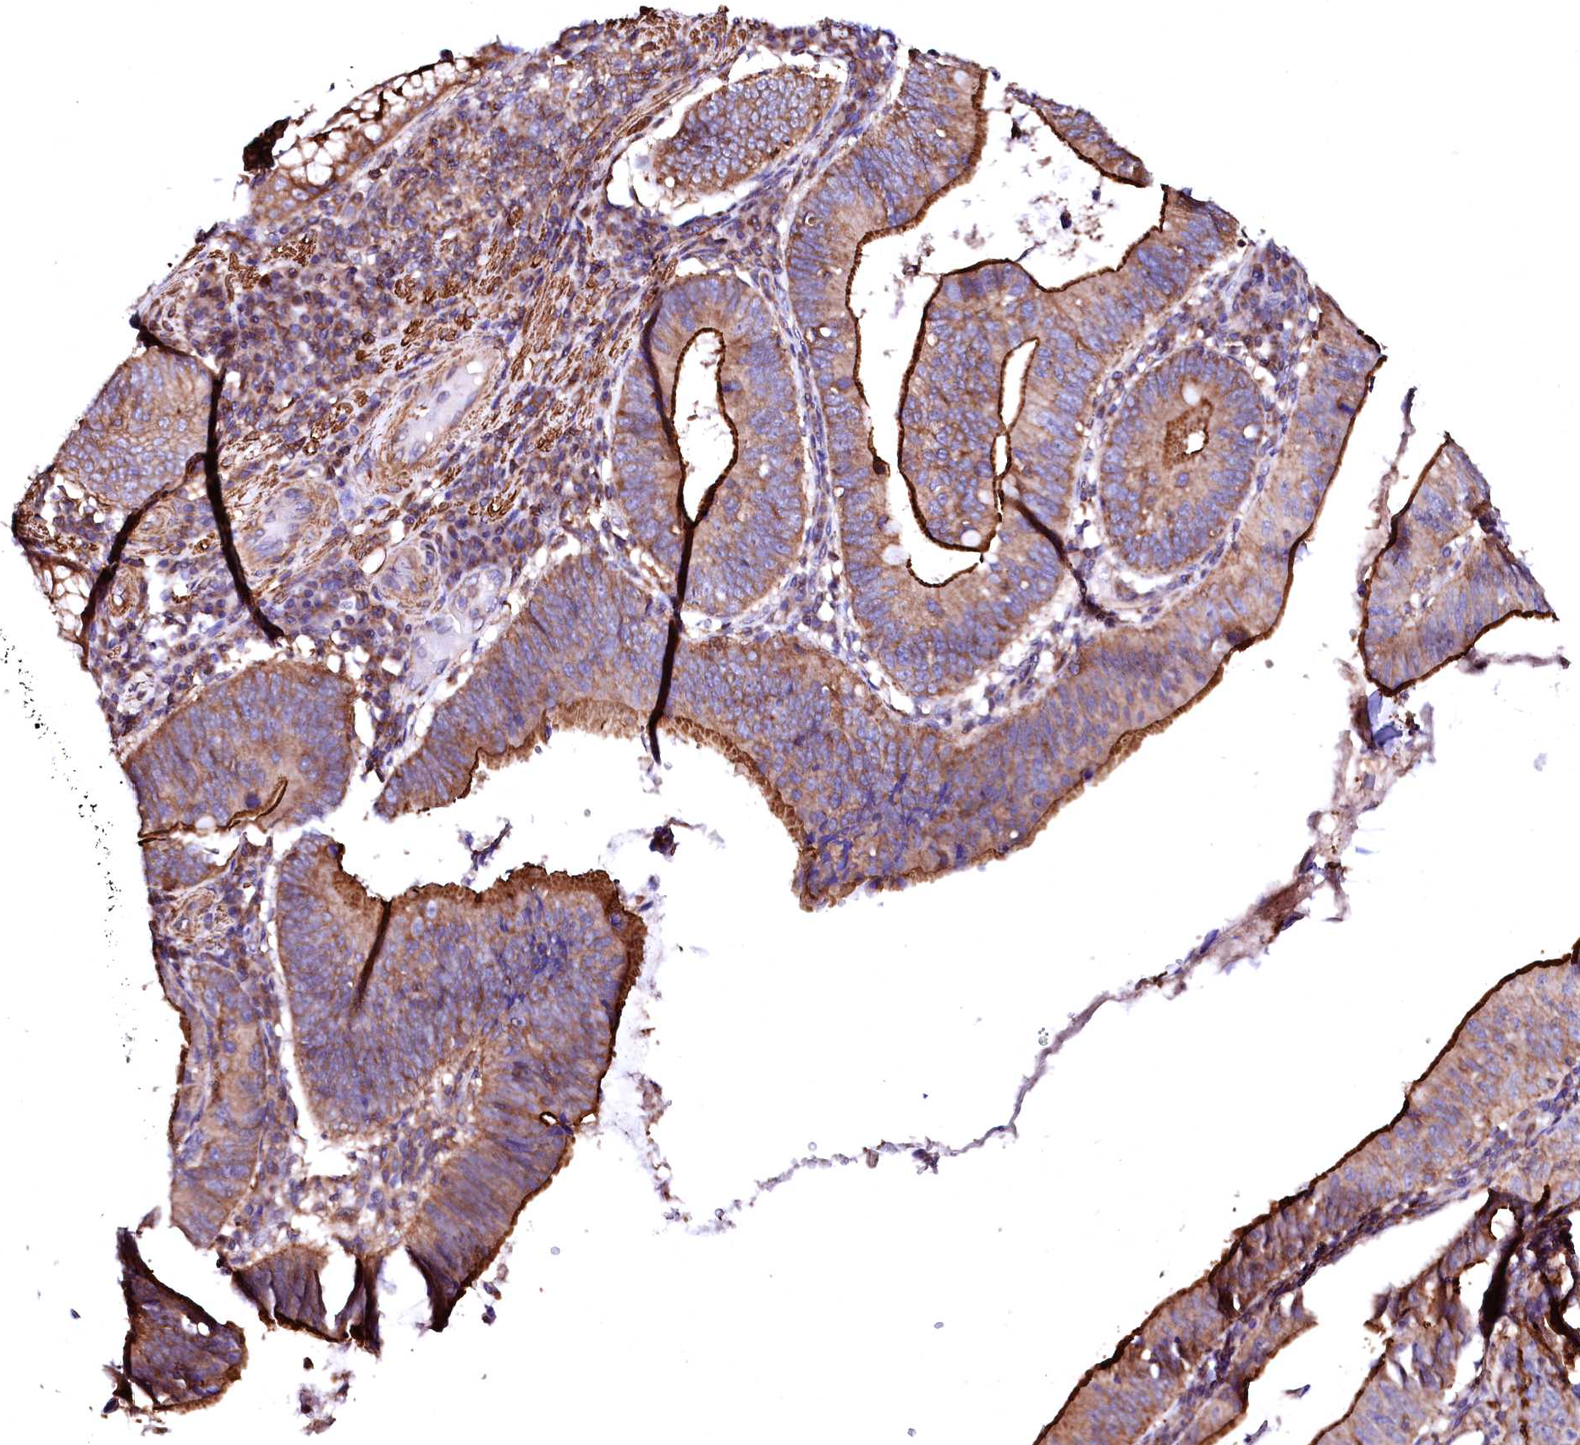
{"staining": {"intensity": "strong", "quantity": ">75%", "location": "cytoplasmic/membranous"}, "tissue": "stomach cancer", "cell_type": "Tumor cells", "image_type": "cancer", "snomed": [{"axis": "morphology", "description": "Adenocarcinoma, NOS"}, {"axis": "topography", "description": "Stomach"}], "caption": "Tumor cells show high levels of strong cytoplasmic/membranous expression in about >75% of cells in human stomach cancer.", "gene": "GPR176", "patient": {"sex": "male", "age": 59}}